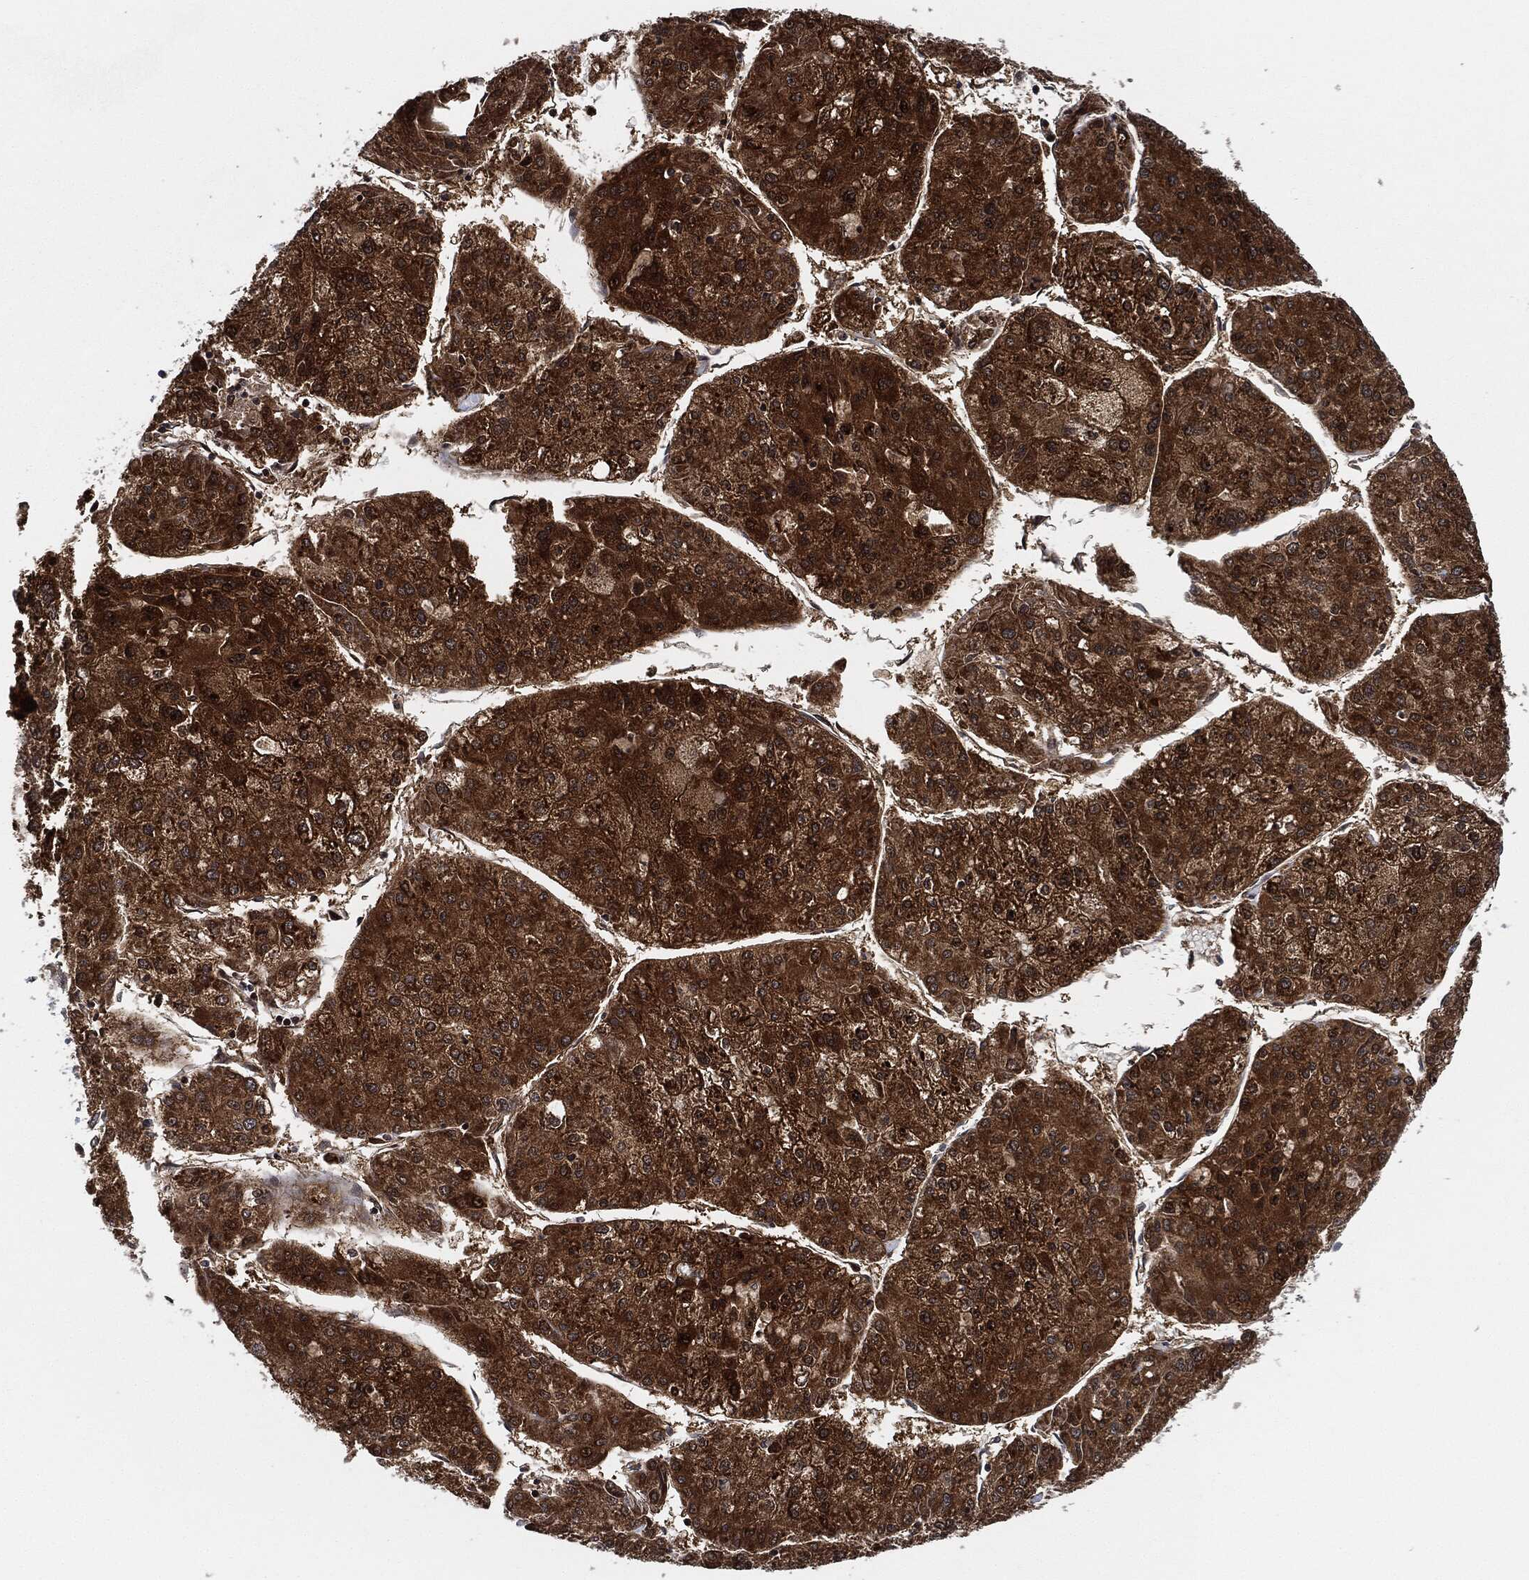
{"staining": {"intensity": "strong", "quantity": ">75%", "location": "cytoplasmic/membranous"}, "tissue": "liver cancer", "cell_type": "Tumor cells", "image_type": "cancer", "snomed": [{"axis": "morphology", "description": "Carcinoma, Hepatocellular, NOS"}, {"axis": "topography", "description": "Liver"}], "caption": "Liver hepatocellular carcinoma was stained to show a protein in brown. There is high levels of strong cytoplasmic/membranous staining in approximately >75% of tumor cells.", "gene": "RNASEL", "patient": {"sex": "male", "age": 43}}